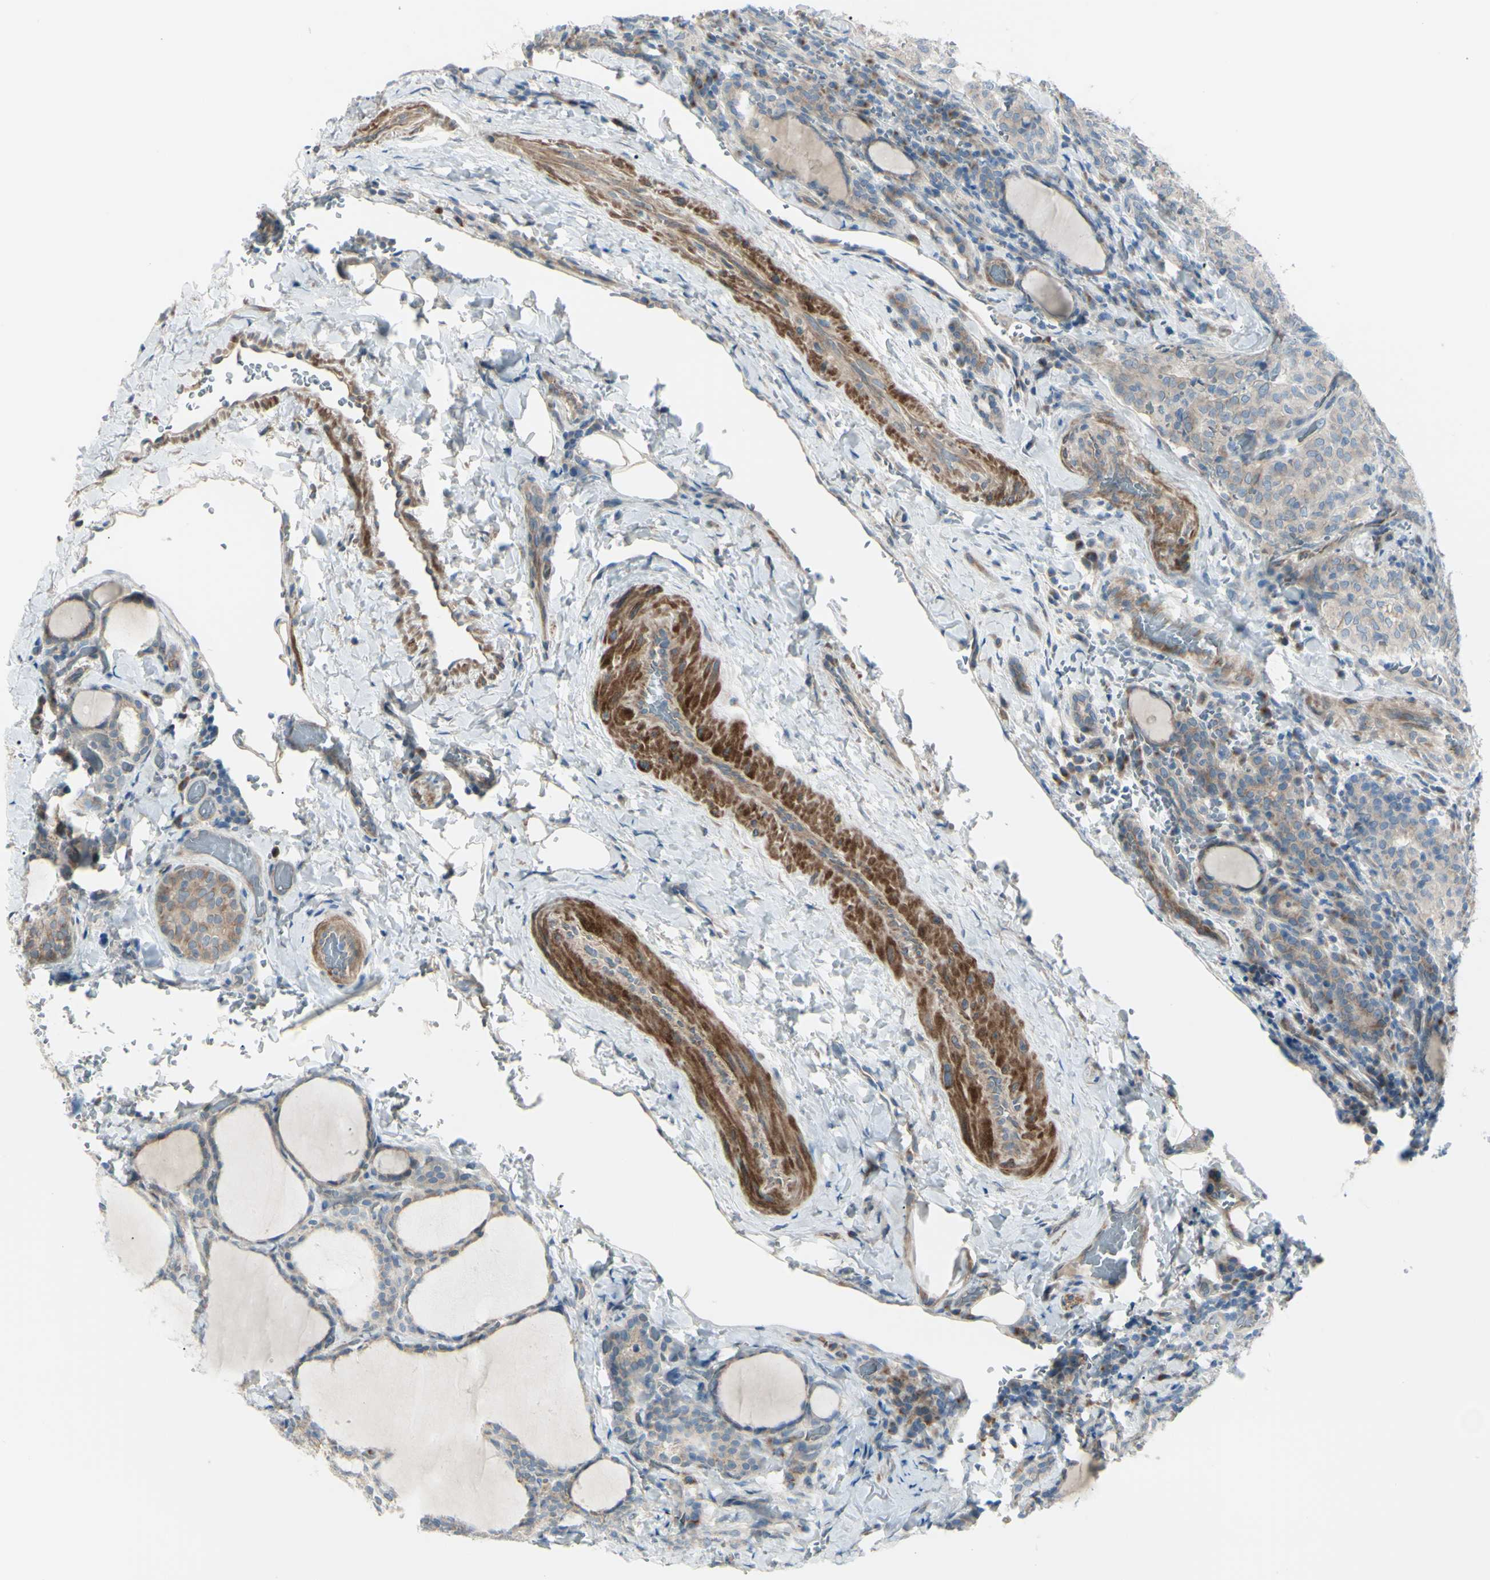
{"staining": {"intensity": "weak", "quantity": "25%-75%", "location": "cytoplasmic/membranous"}, "tissue": "thyroid cancer", "cell_type": "Tumor cells", "image_type": "cancer", "snomed": [{"axis": "morphology", "description": "Normal tissue, NOS"}, {"axis": "morphology", "description": "Papillary adenocarcinoma, NOS"}, {"axis": "topography", "description": "Thyroid gland"}], "caption": "Human thyroid cancer stained for a protein (brown) shows weak cytoplasmic/membranous positive expression in about 25%-75% of tumor cells.", "gene": "LRRK1", "patient": {"sex": "female", "age": 30}}